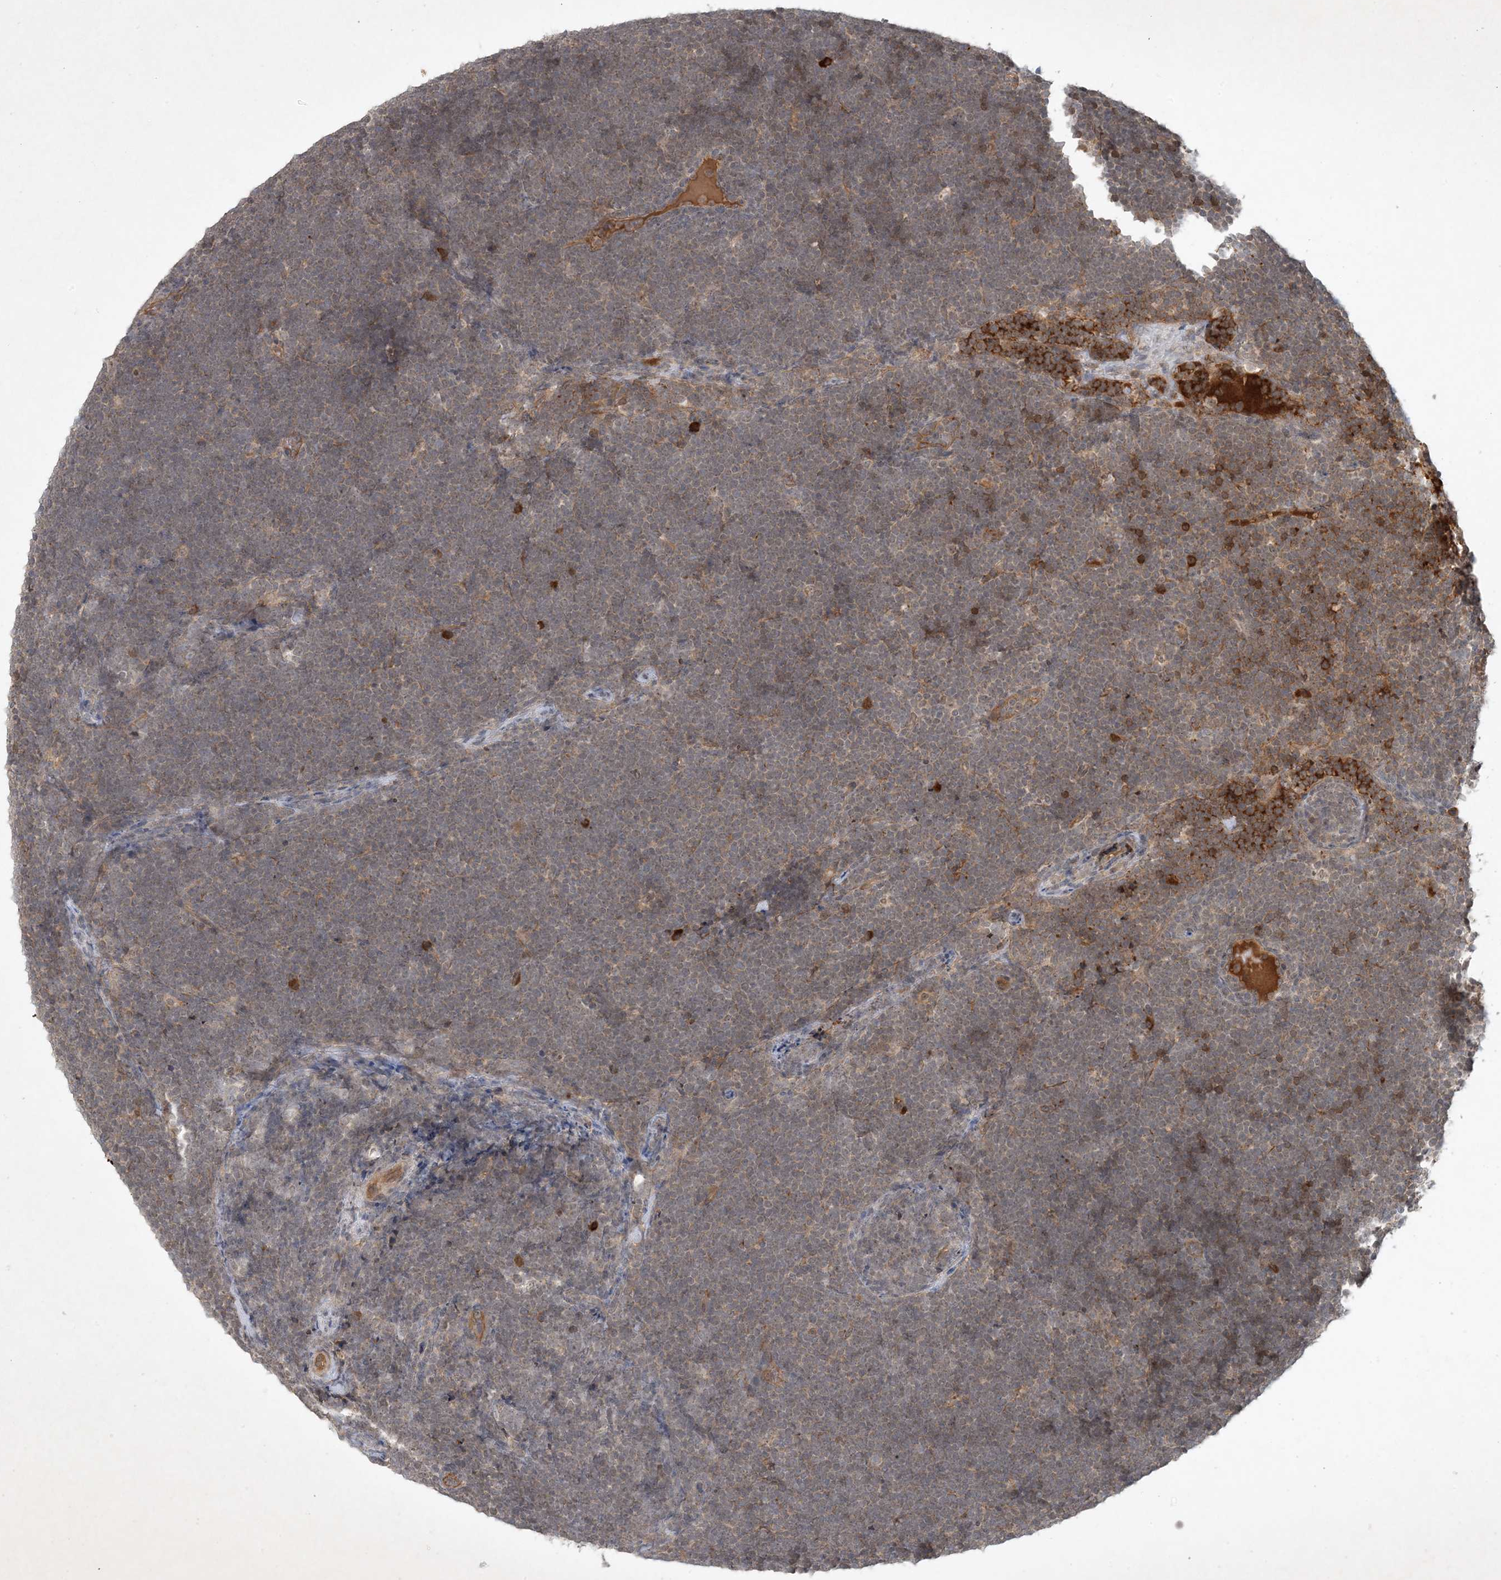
{"staining": {"intensity": "moderate", "quantity": "<25%", "location": "cytoplasmic/membranous"}, "tissue": "lymphoma", "cell_type": "Tumor cells", "image_type": "cancer", "snomed": [{"axis": "morphology", "description": "Malignant lymphoma, non-Hodgkin's type, High grade"}, {"axis": "topography", "description": "Lymph node"}], "caption": "Immunohistochemical staining of human malignant lymphoma, non-Hodgkin's type (high-grade) shows low levels of moderate cytoplasmic/membranous protein positivity in approximately <25% of tumor cells.", "gene": "ZCCHC4", "patient": {"sex": "male", "age": 13}}